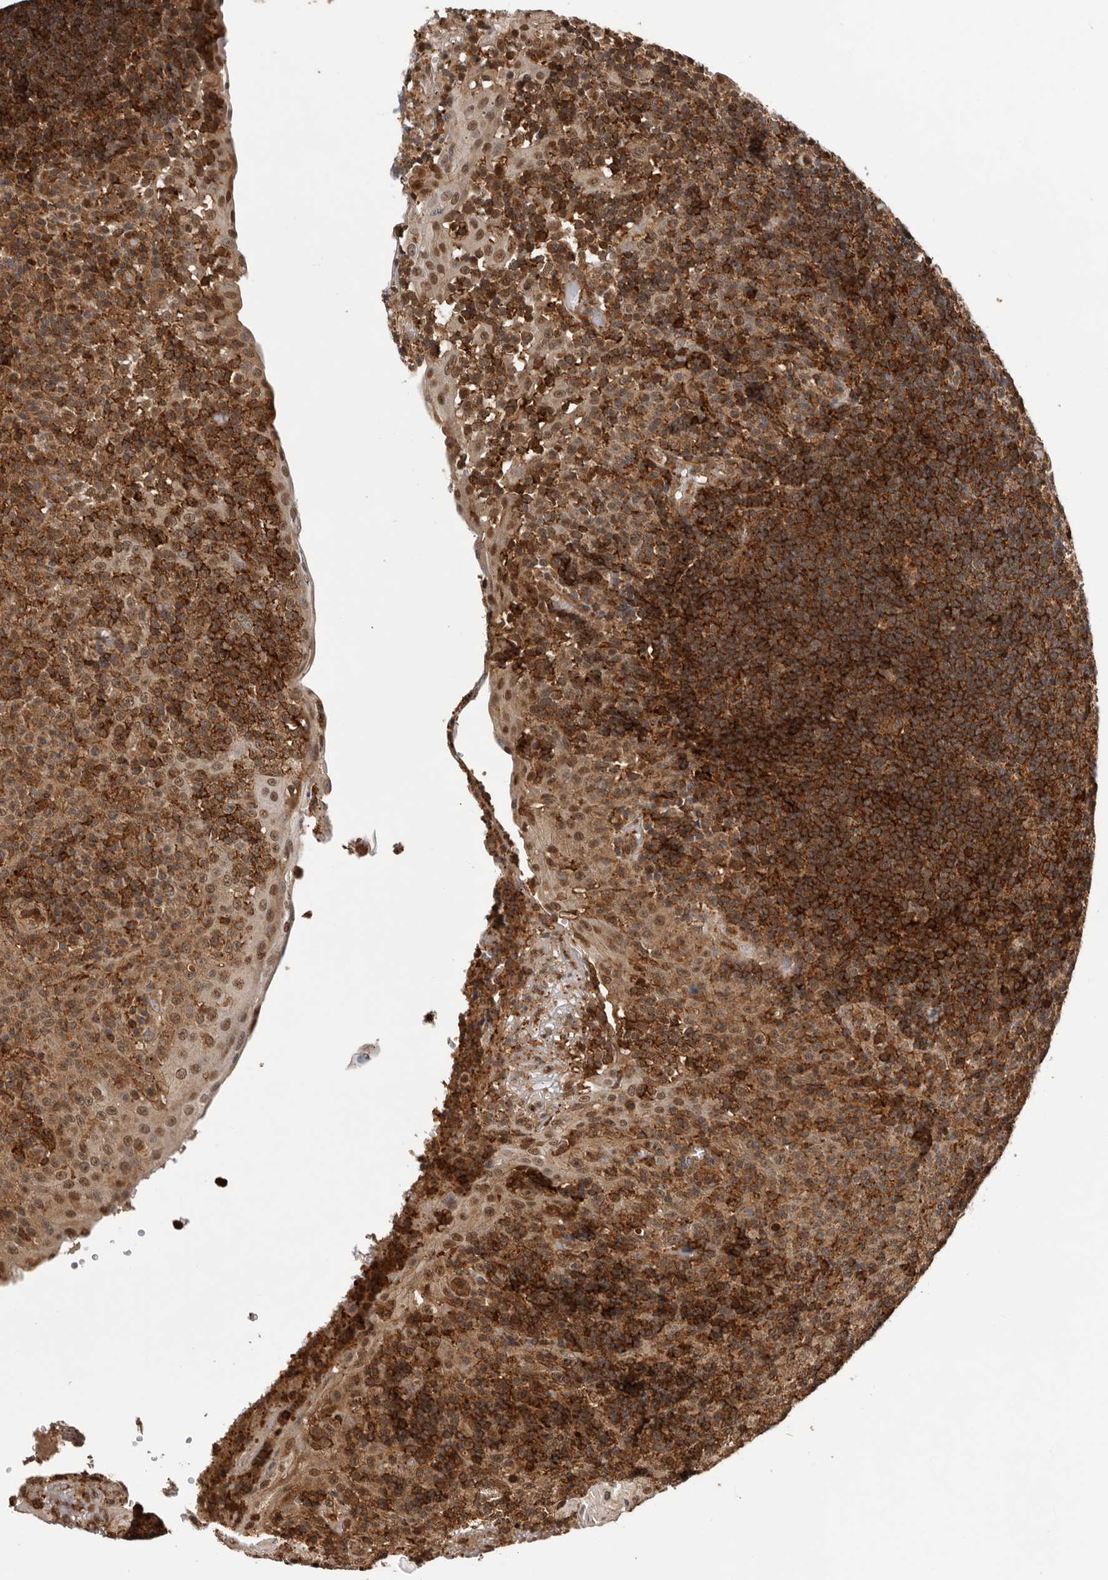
{"staining": {"intensity": "strong", "quantity": ">75%", "location": "cytoplasmic/membranous"}, "tissue": "tonsil", "cell_type": "Germinal center cells", "image_type": "normal", "snomed": [{"axis": "morphology", "description": "Normal tissue, NOS"}, {"axis": "topography", "description": "Tonsil"}], "caption": "High-magnification brightfield microscopy of normal tonsil stained with DAB (3,3'-diaminobenzidine) (brown) and counterstained with hematoxylin (blue). germinal center cells exhibit strong cytoplasmic/membranous positivity is identified in approximately>75% of cells.", "gene": "RNF157", "patient": {"sex": "female", "age": 40}}